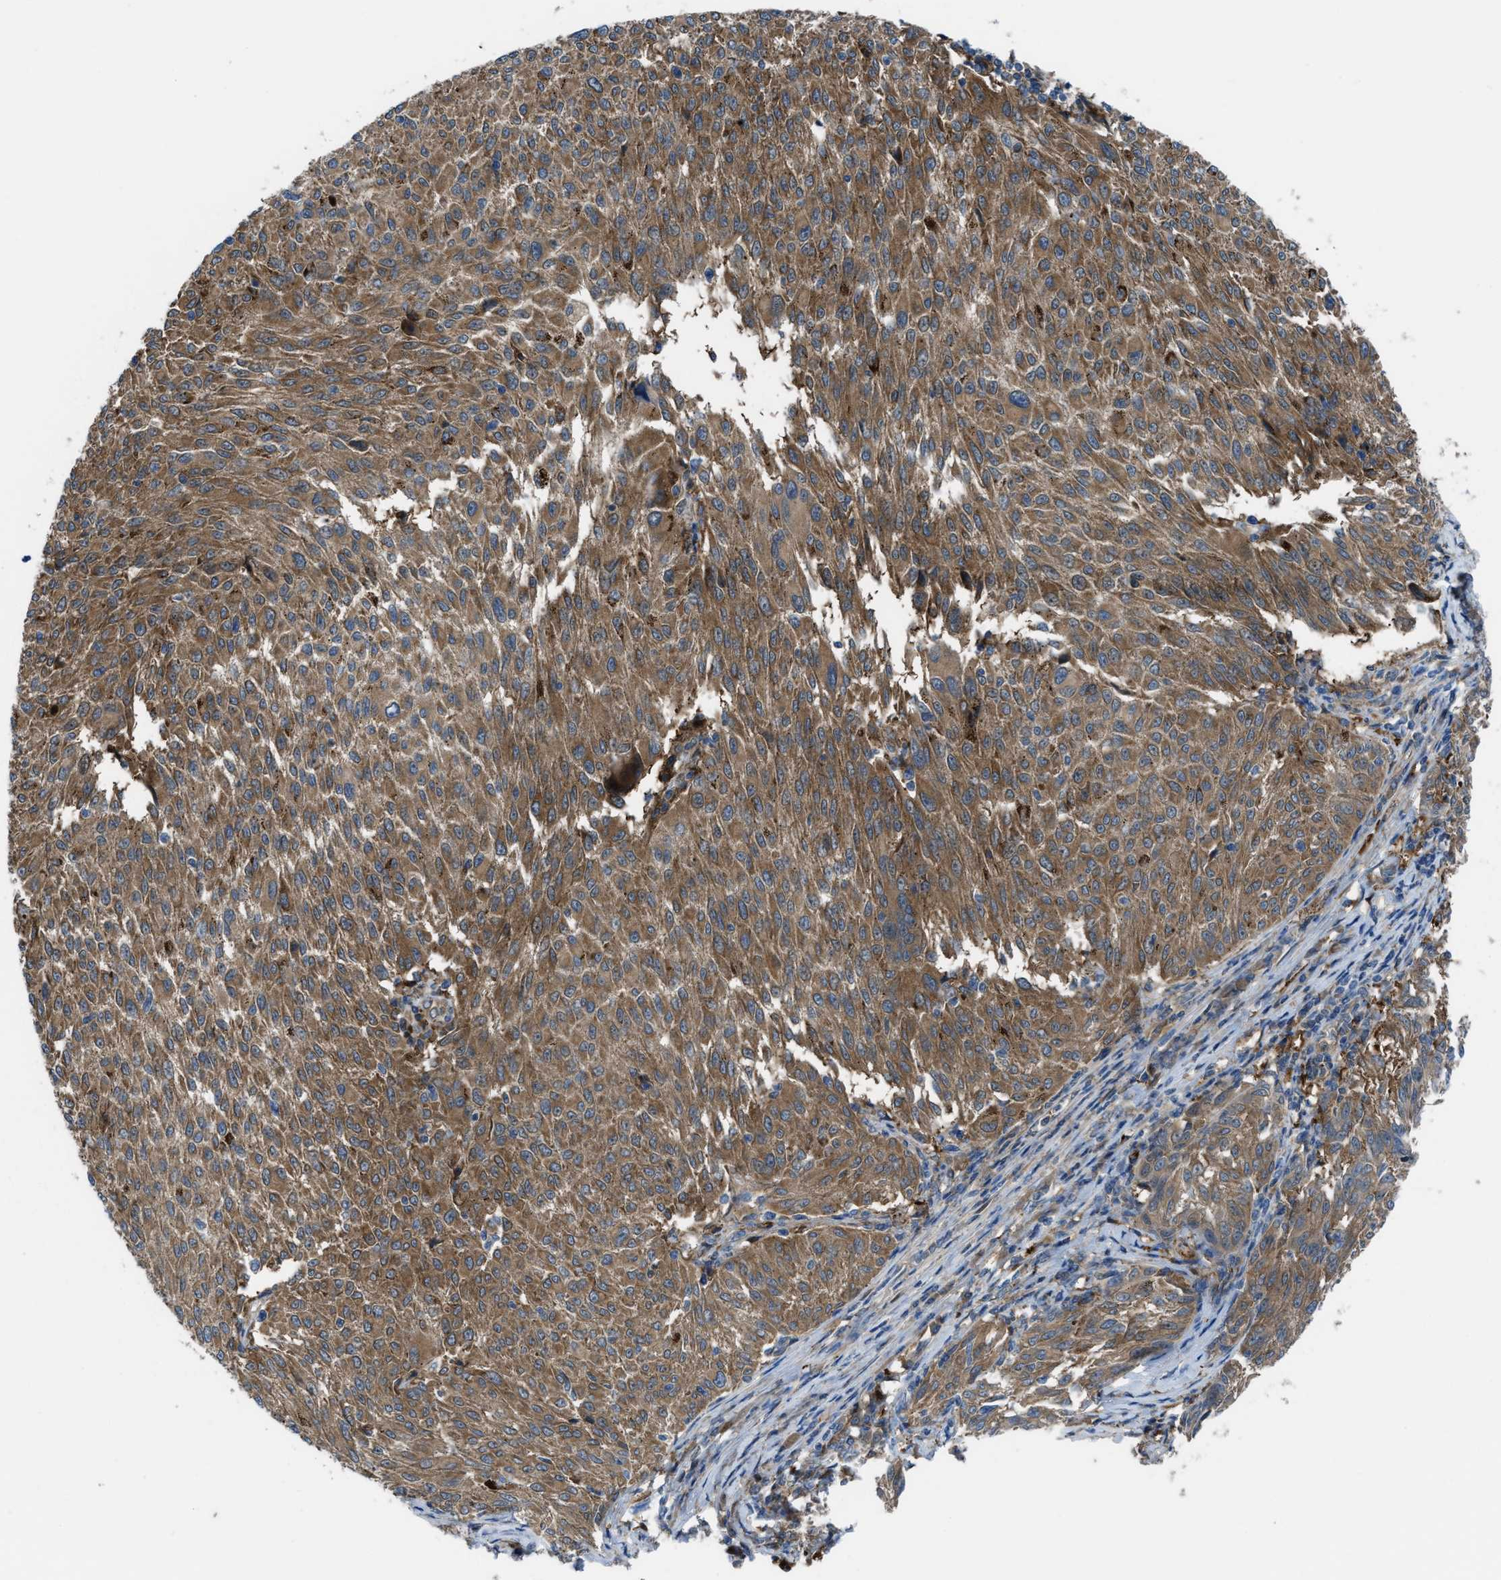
{"staining": {"intensity": "moderate", "quantity": ">75%", "location": "cytoplasmic/membranous"}, "tissue": "melanoma", "cell_type": "Tumor cells", "image_type": "cancer", "snomed": [{"axis": "morphology", "description": "Malignant melanoma, NOS"}, {"axis": "topography", "description": "Skin"}], "caption": "IHC image of neoplastic tissue: malignant melanoma stained using immunohistochemistry reveals medium levels of moderate protein expression localized specifically in the cytoplasmic/membranous of tumor cells, appearing as a cytoplasmic/membranous brown color.", "gene": "BAZ2B", "patient": {"sex": "female", "age": 72}}